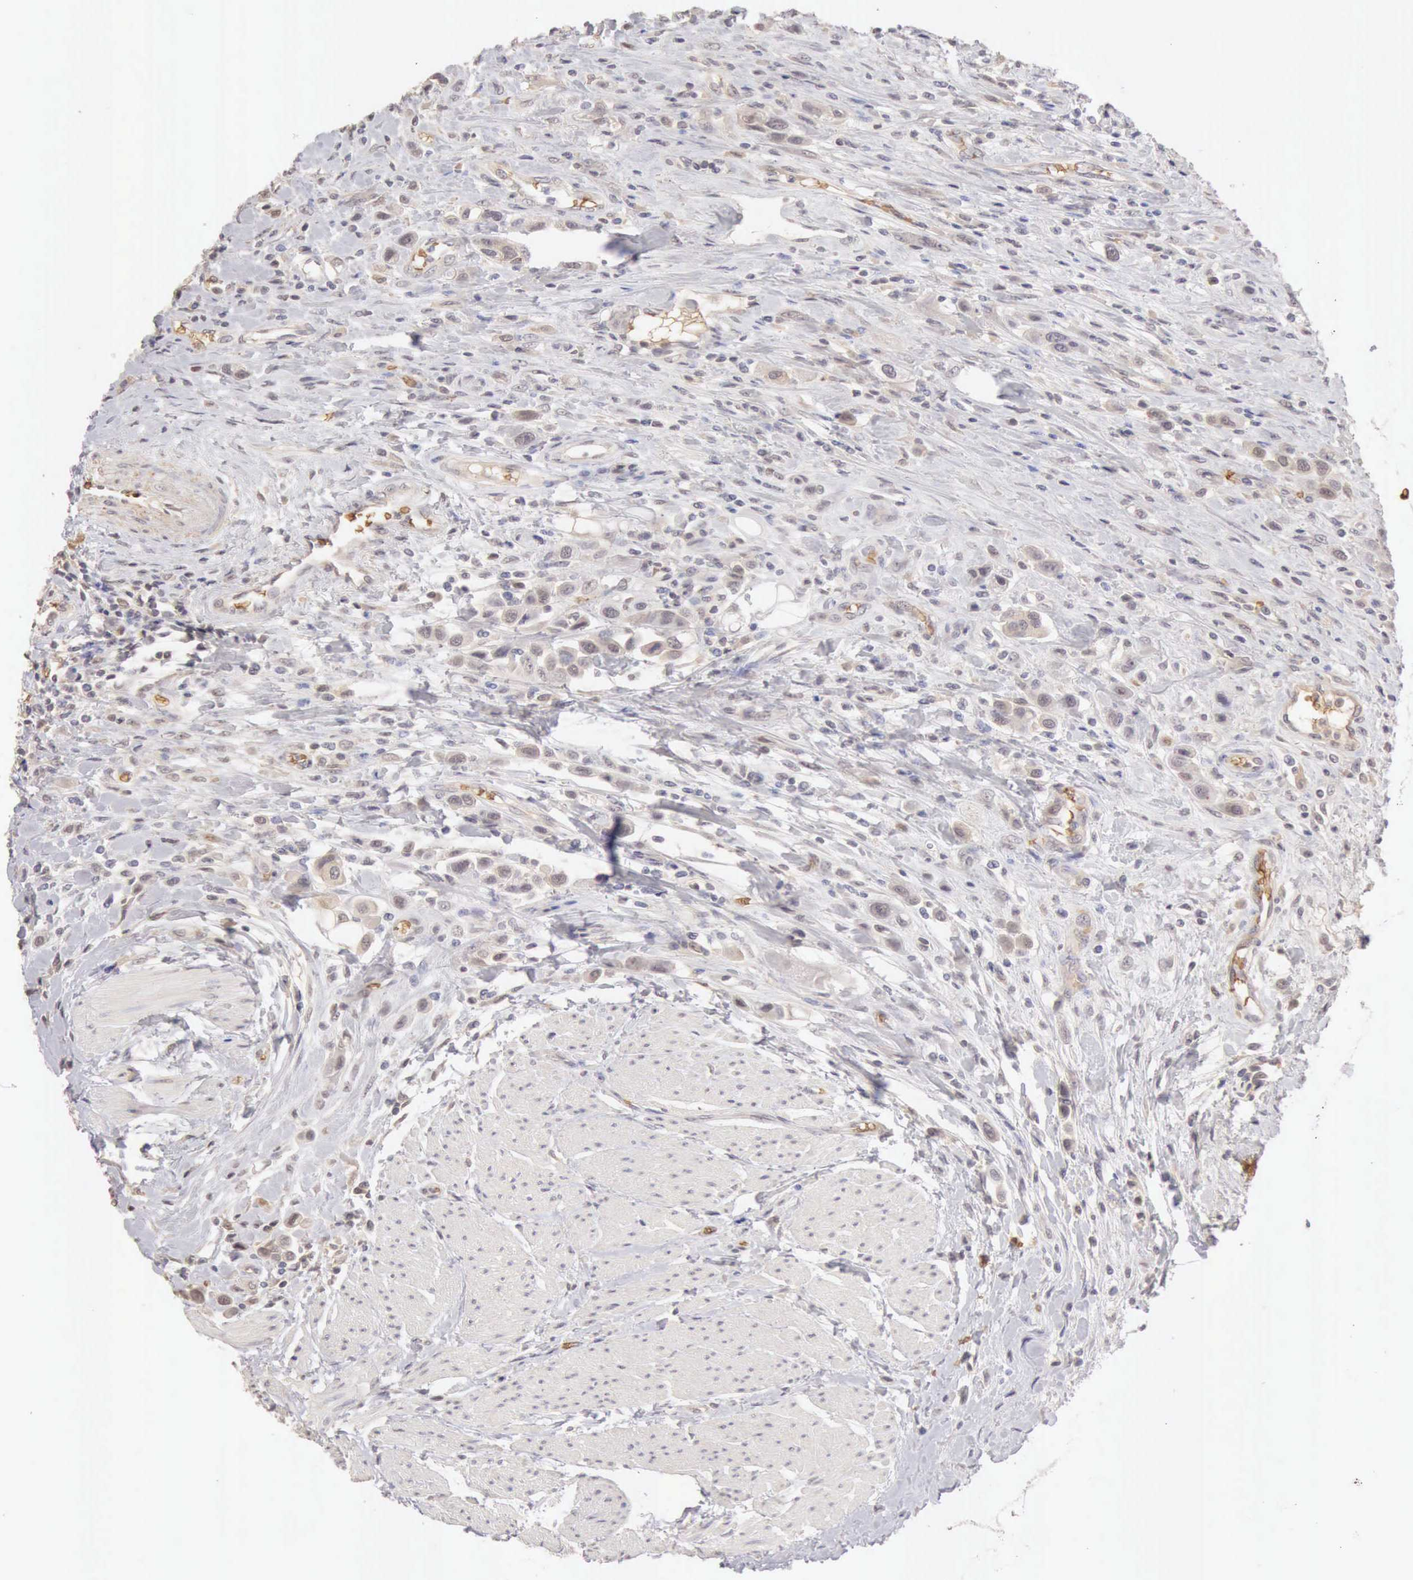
{"staining": {"intensity": "negative", "quantity": "none", "location": "none"}, "tissue": "urothelial cancer", "cell_type": "Tumor cells", "image_type": "cancer", "snomed": [{"axis": "morphology", "description": "Urothelial carcinoma, High grade"}, {"axis": "topography", "description": "Urinary bladder"}], "caption": "High power microscopy histopathology image of an immunohistochemistry (IHC) photomicrograph of urothelial carcinoma (high-grade), revealing no significant staining in tumor cells.", "gene": "CFI", "patient": {"sex": "male", "age": 50}}